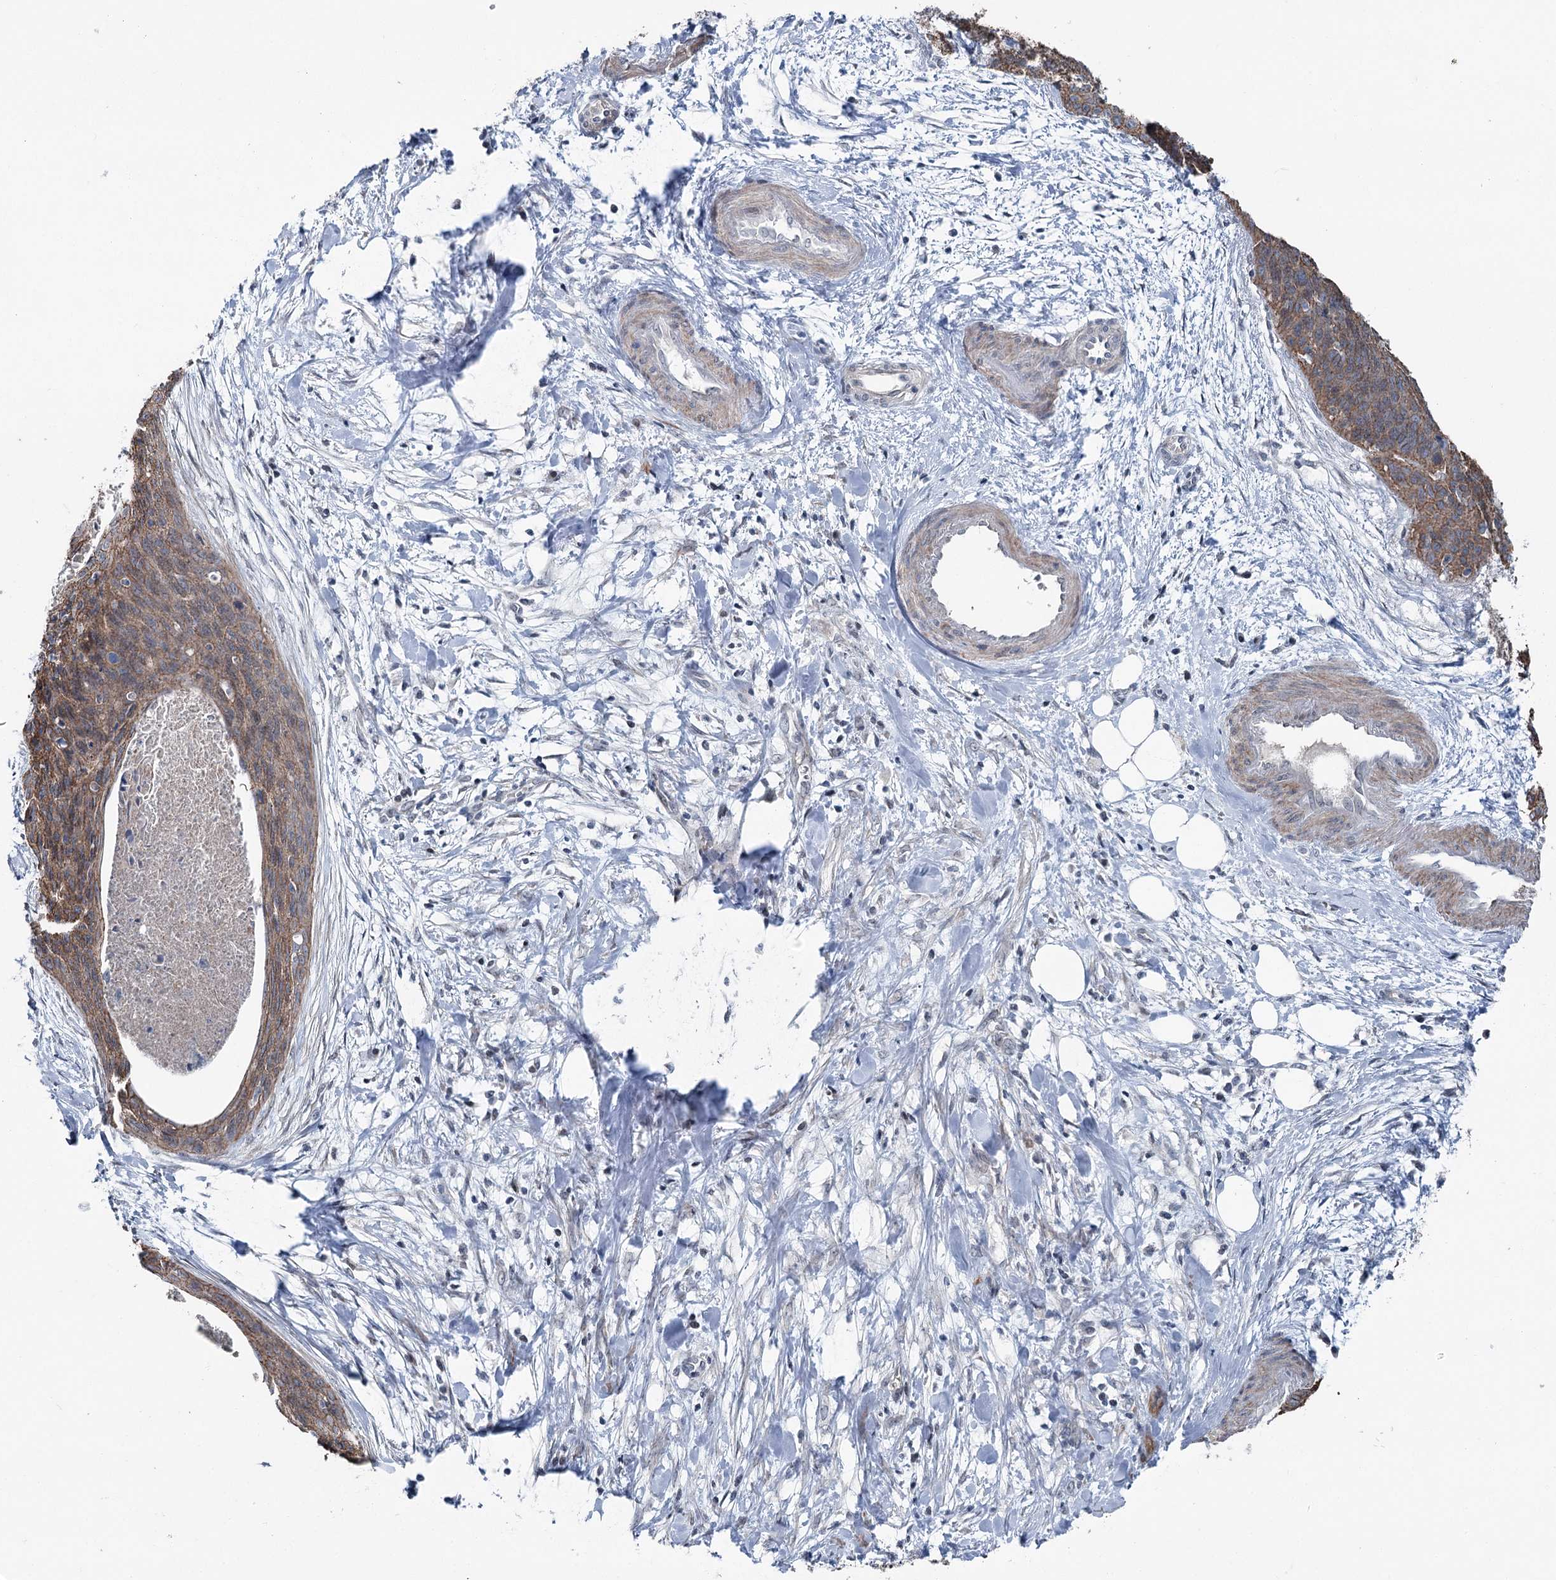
{"staining": {"intensity": "moderate", "quantity": ">75%", "location": "cytoplasmic/membranous"}, "tissue": "cervical cancer", "cell_type": "Tumor cells", "image_type": "cancer", "snomed": [{"axis": "morphology", "description": "Squamous cell carcinoma, NOS"}, {"axis": "topography", "description": "Cervix"}], "caption": "Tumor cells show moderate cytoplasmic/membranous expression in about >75% of cells in cervical cancer.", "gene": "FAM120B", "patient": {"sex": "female", "age": 55}}